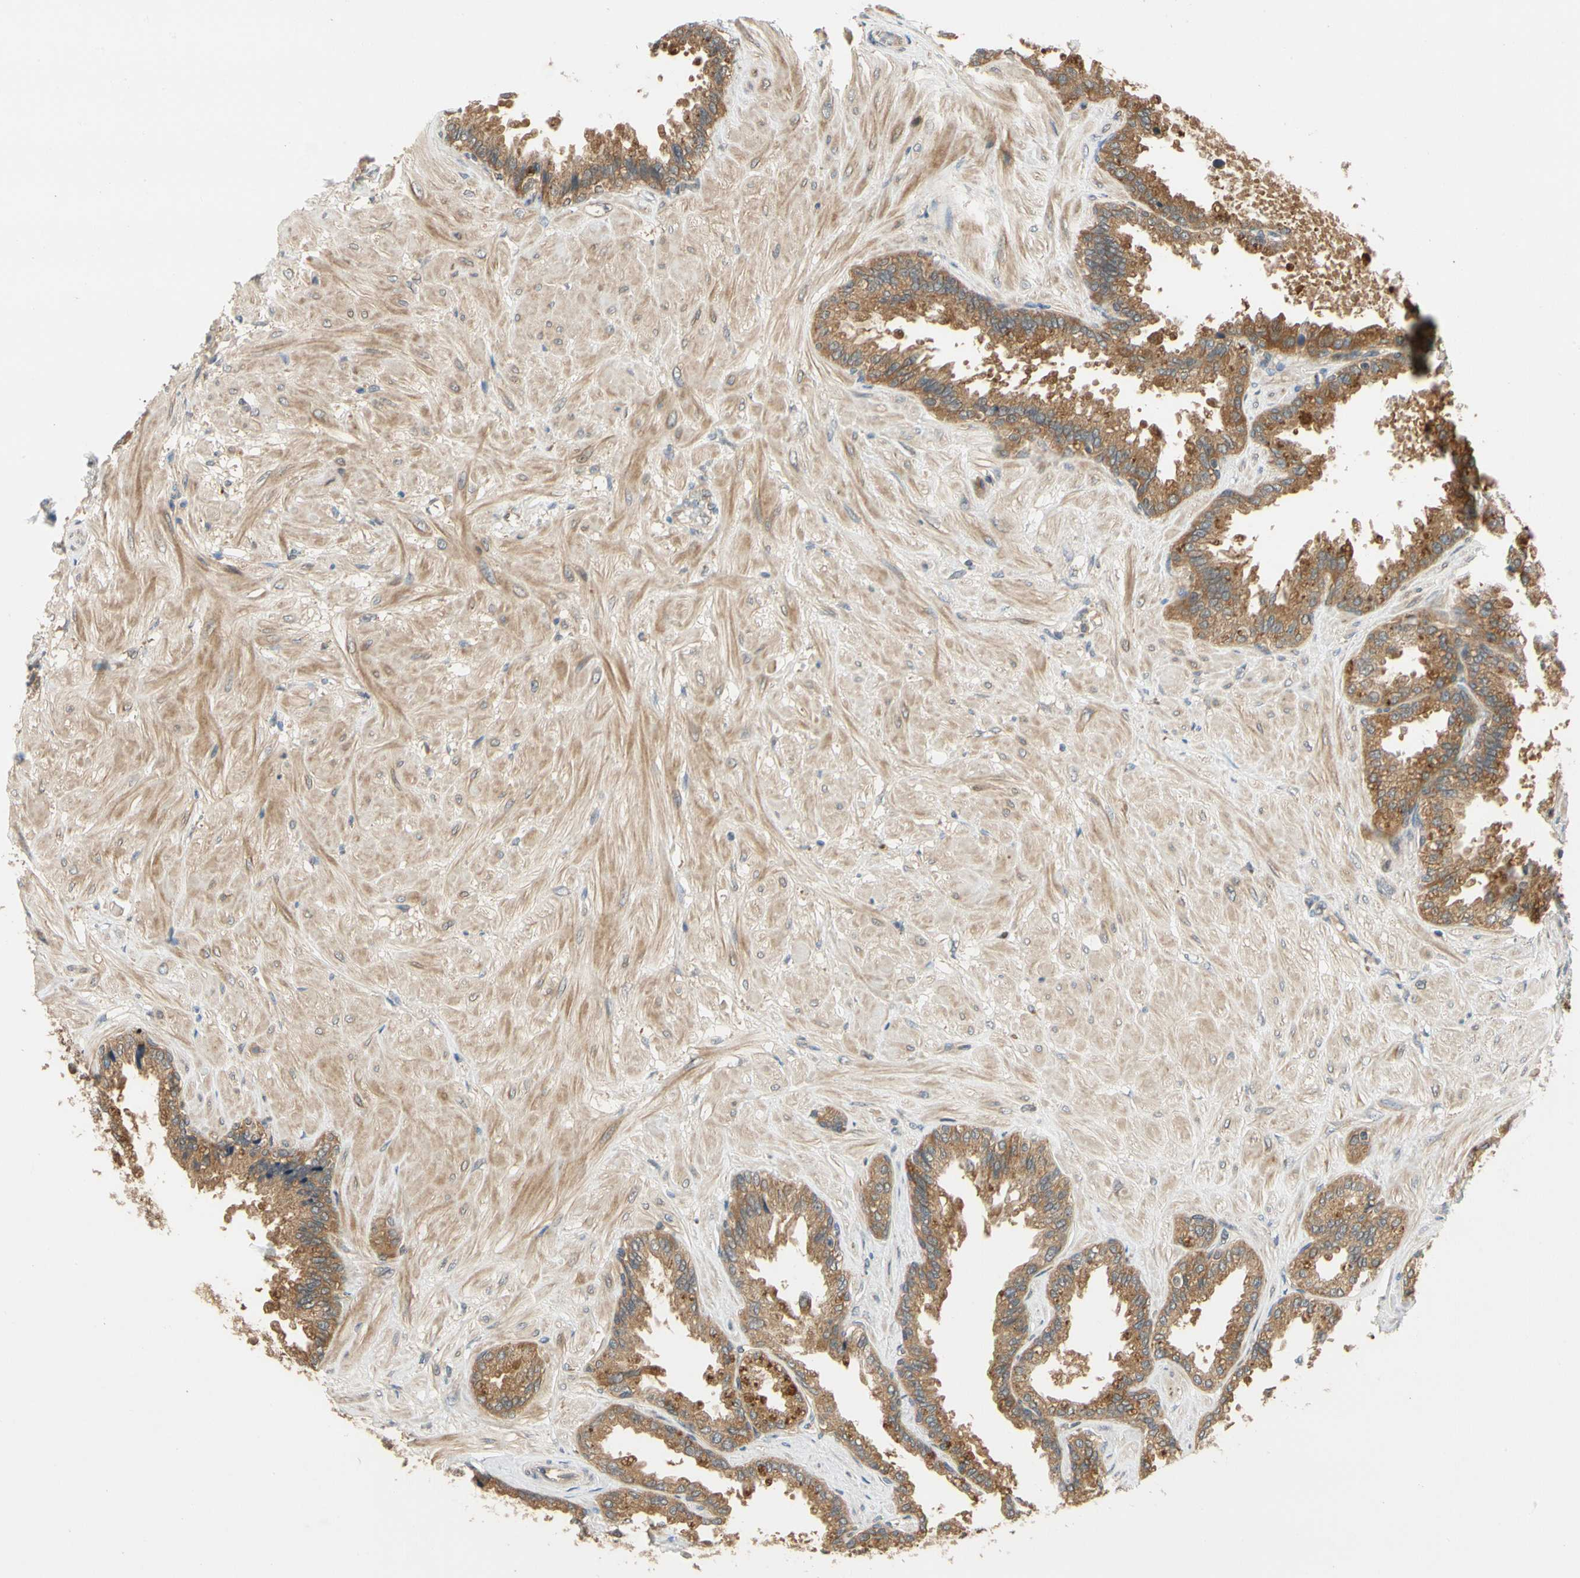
{"staining": {"intensity": "moderate", "quantity": ">75%", "location": "cytoplasmic/membranous"}, "tissue": "seminal vesicle", "cell_type": "Glandular cells", "image_type": "normal", "snomed": [{"axis": "morphology", "description": "Normal tissue, NOS"}, {"axis": "topography", "description": "Seminal veicle"}], "caption": "Human seminal vesicle stained for a protein (brown) displays moderate cytoplasmic/membranous positive positivity in about >75% of glandular cells.", "gene": "TDRP", "patient": {"sex": "male", "age": 46}}